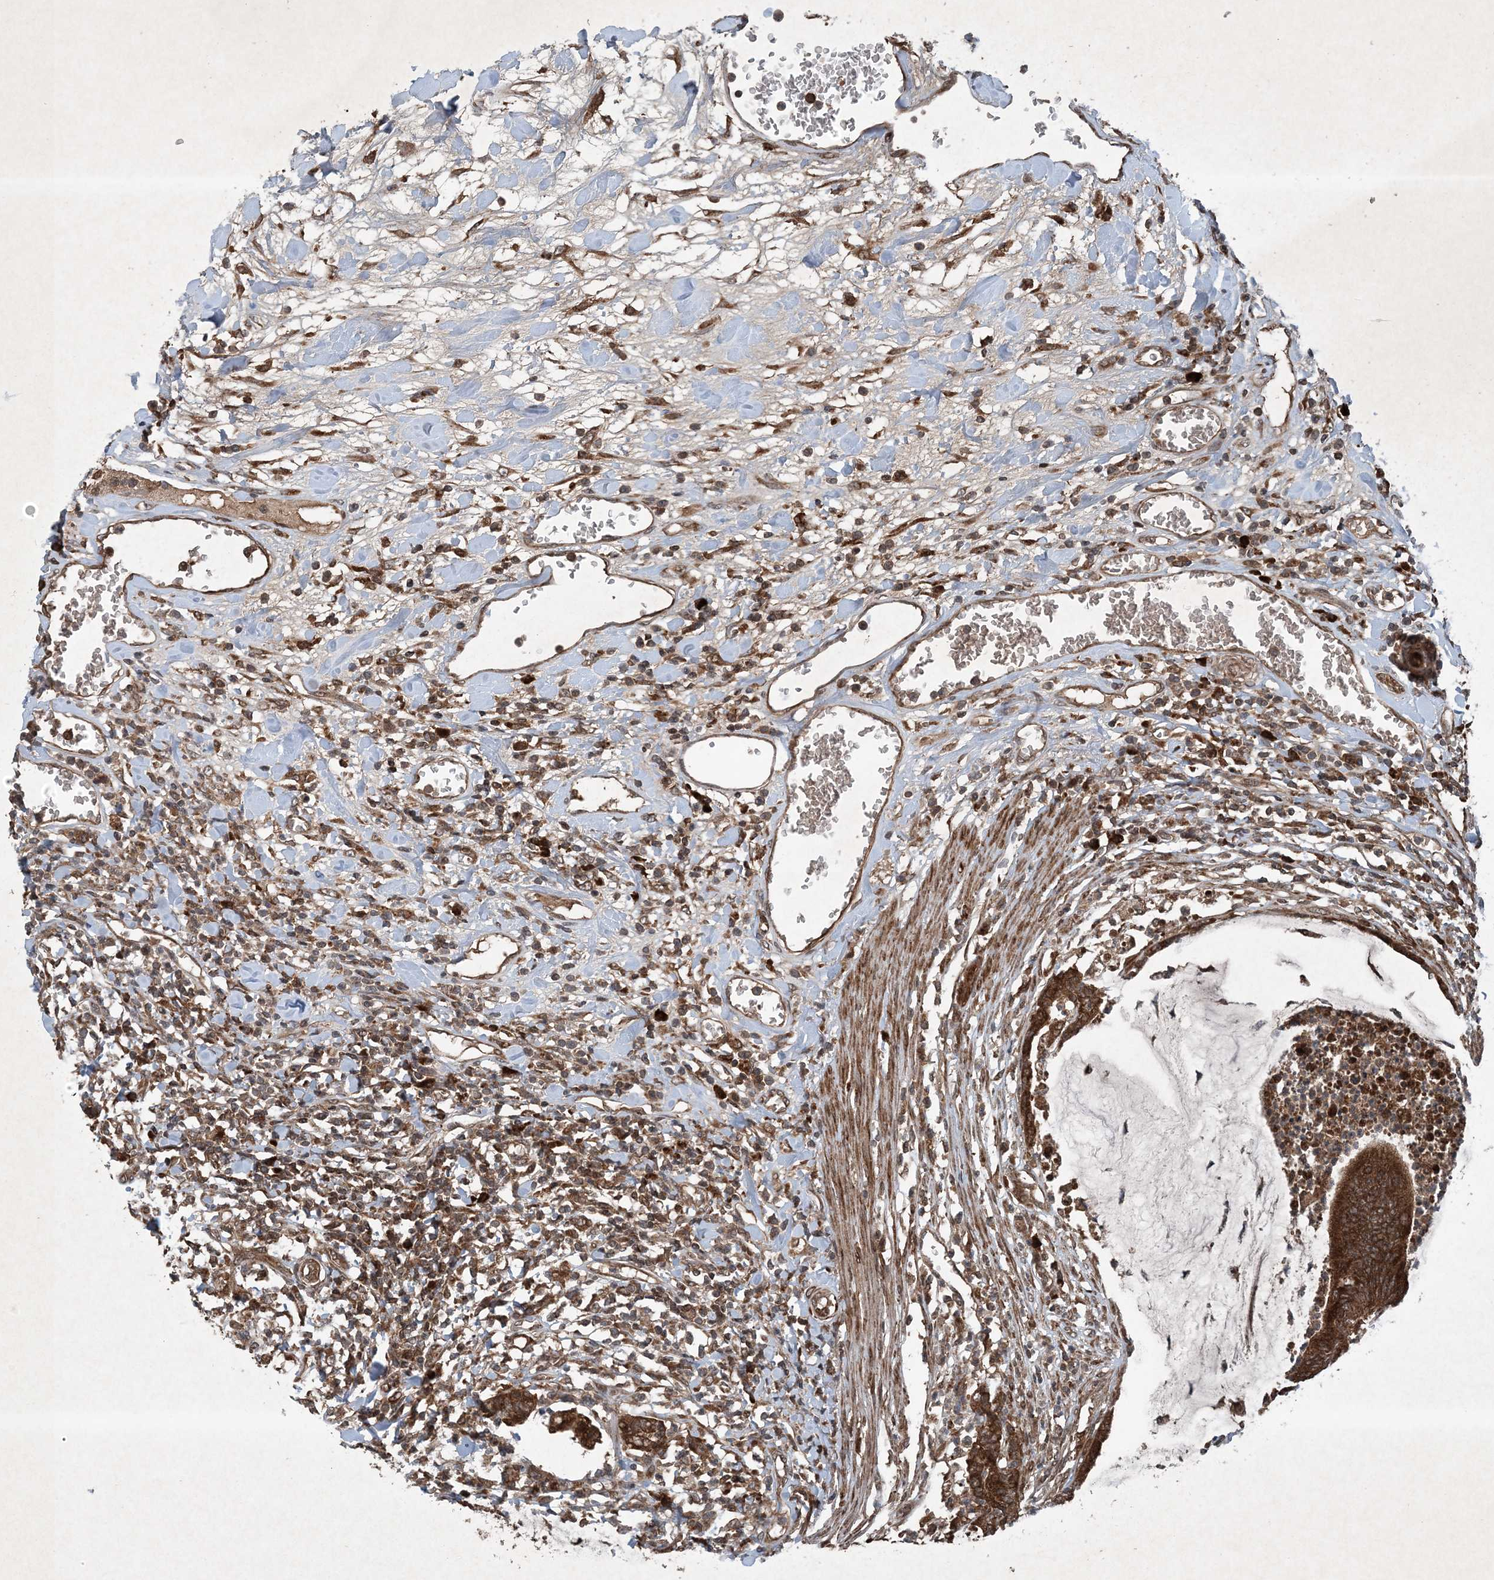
{"staining": {"intensity": "strong", "quantity": ">75%", "location": "cytoplasmic/membranous"}, "tissue": "colorectal cancer", "cell_type": "Tumor cells", "image_type": "cancer", "snomed": [{"axis": "morphology", "description": "Adenocarcinoma, NOS"}, {"axis": "topography", "description": "Rectum"}], "caption": "Tumor cells reveal strong cytoplasmic/membranous expression in about >75% of cells in colorectal cancer (adenocarcinoma).", "gene": "GNG5", "patient": {"sex": "female", "age": 66}}